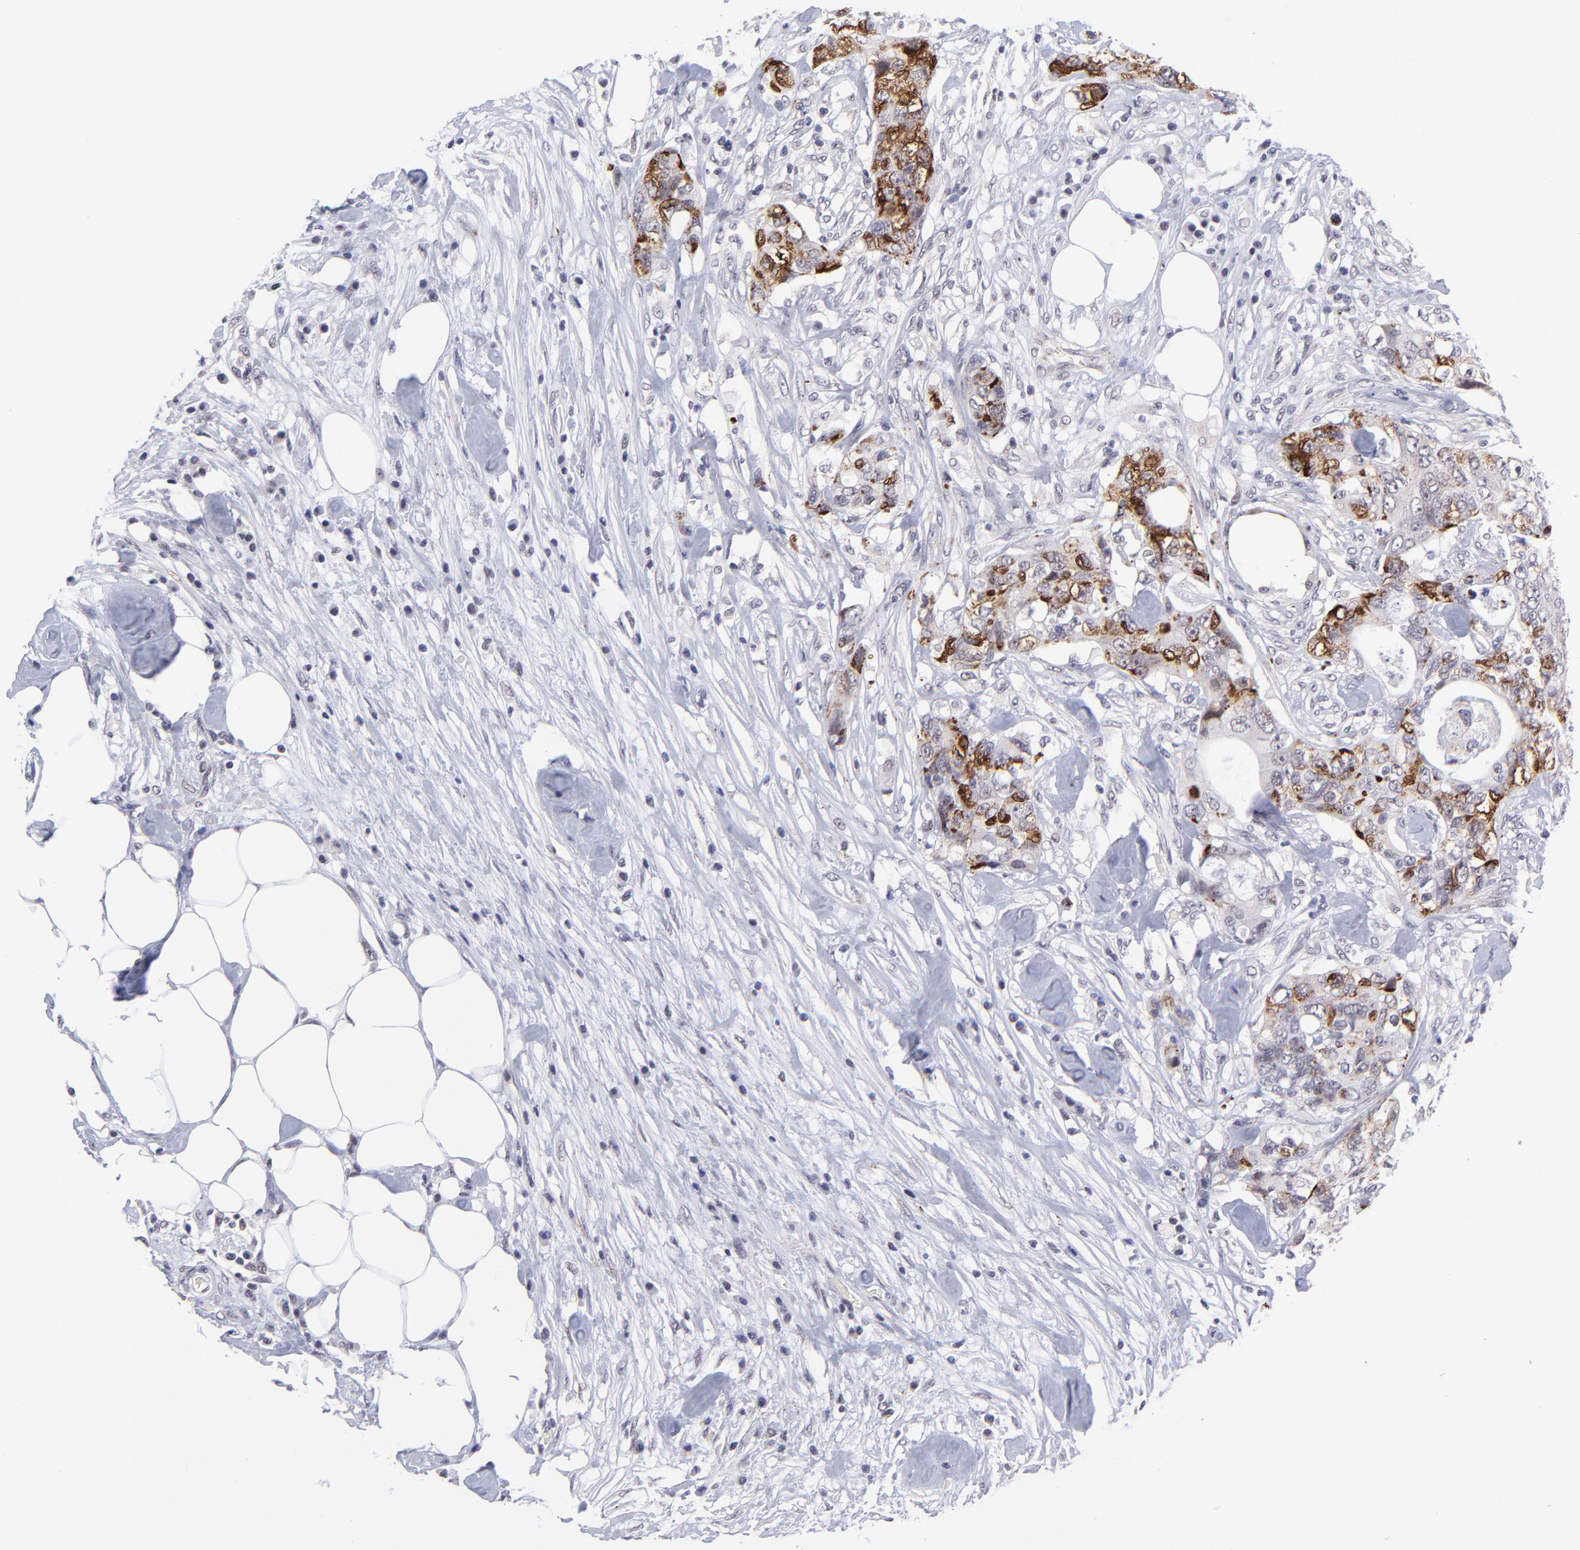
{"staining": {"intensity": "strong", "quantity": "25%-75%", "location": "cytoplasmic/membranous,nuclear"}, "tissue": "colorectal cancer", "cell_type": "Tumor cells", "image_type": "cancer", "snomed": [{"axis": "morphology", "description": "Adenocarcinoma, NOS"}, {"axis": "topography", "description": "Rectum"}], "caption": "Protein expression analysis of human colorectal cancer (adenocarcinoma) reveals strong cytoplasmic/membranous and nuclear expression in approximately 25%-75% of tumor cells.", "gene": "SOX6", "patient": {"sex": "female", "age": 57}}